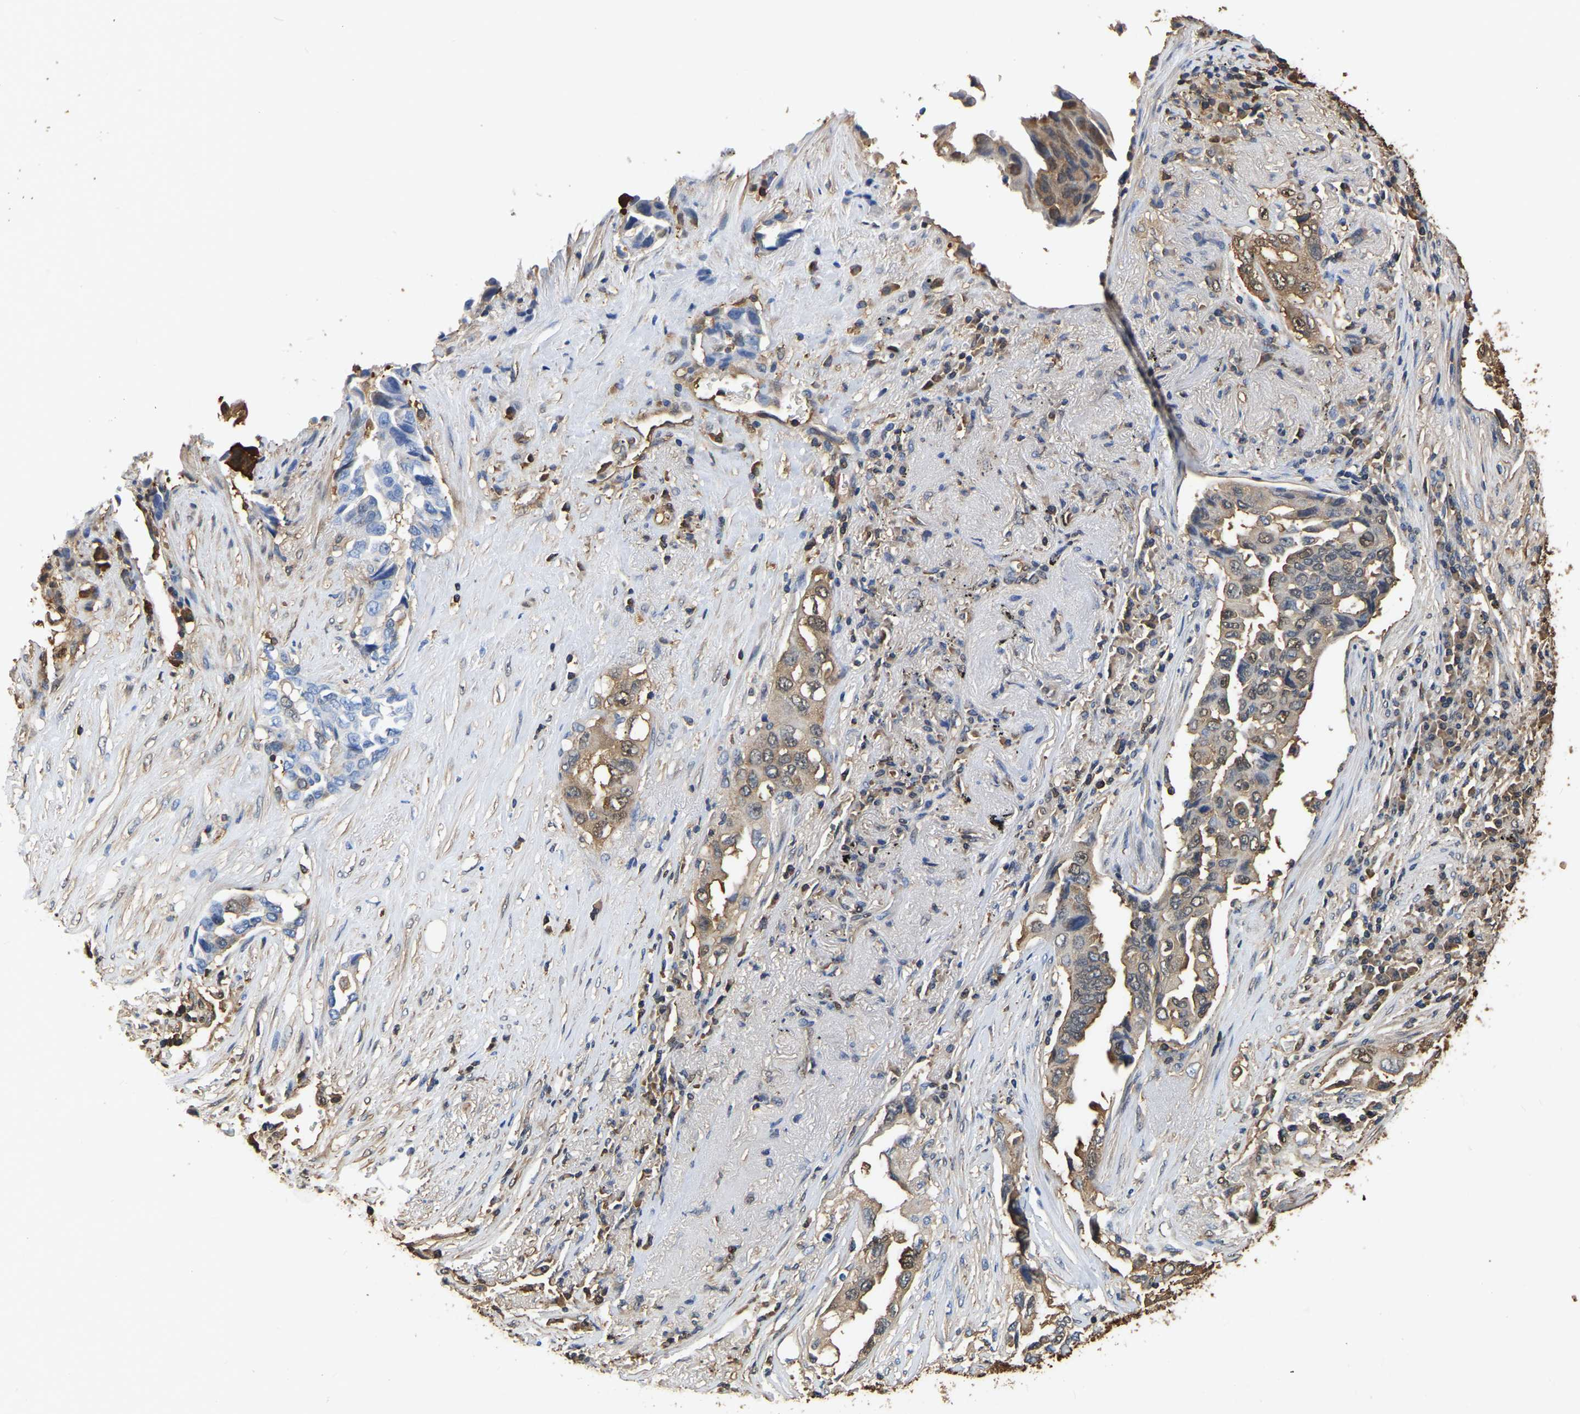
{"staining": {"intensity": "weak", "quantity": "<25%", "location": "cytoplasmic/membranous"}, "tissue": "lung cancer", "cell_type": "Tumor cells", "image_type": "cancer", "snomed": [{"axis": "morphology", "description": "Adenocarcinoma, NOS"}, {"axis": "topography", "description": "Lung"}], "caption": "Photomicrograph shows no significant protein positivity in tumor cells of lung adenocarcinoma.", "gene": "LDHB", "patient": {"sex": "female", "age": 51}}